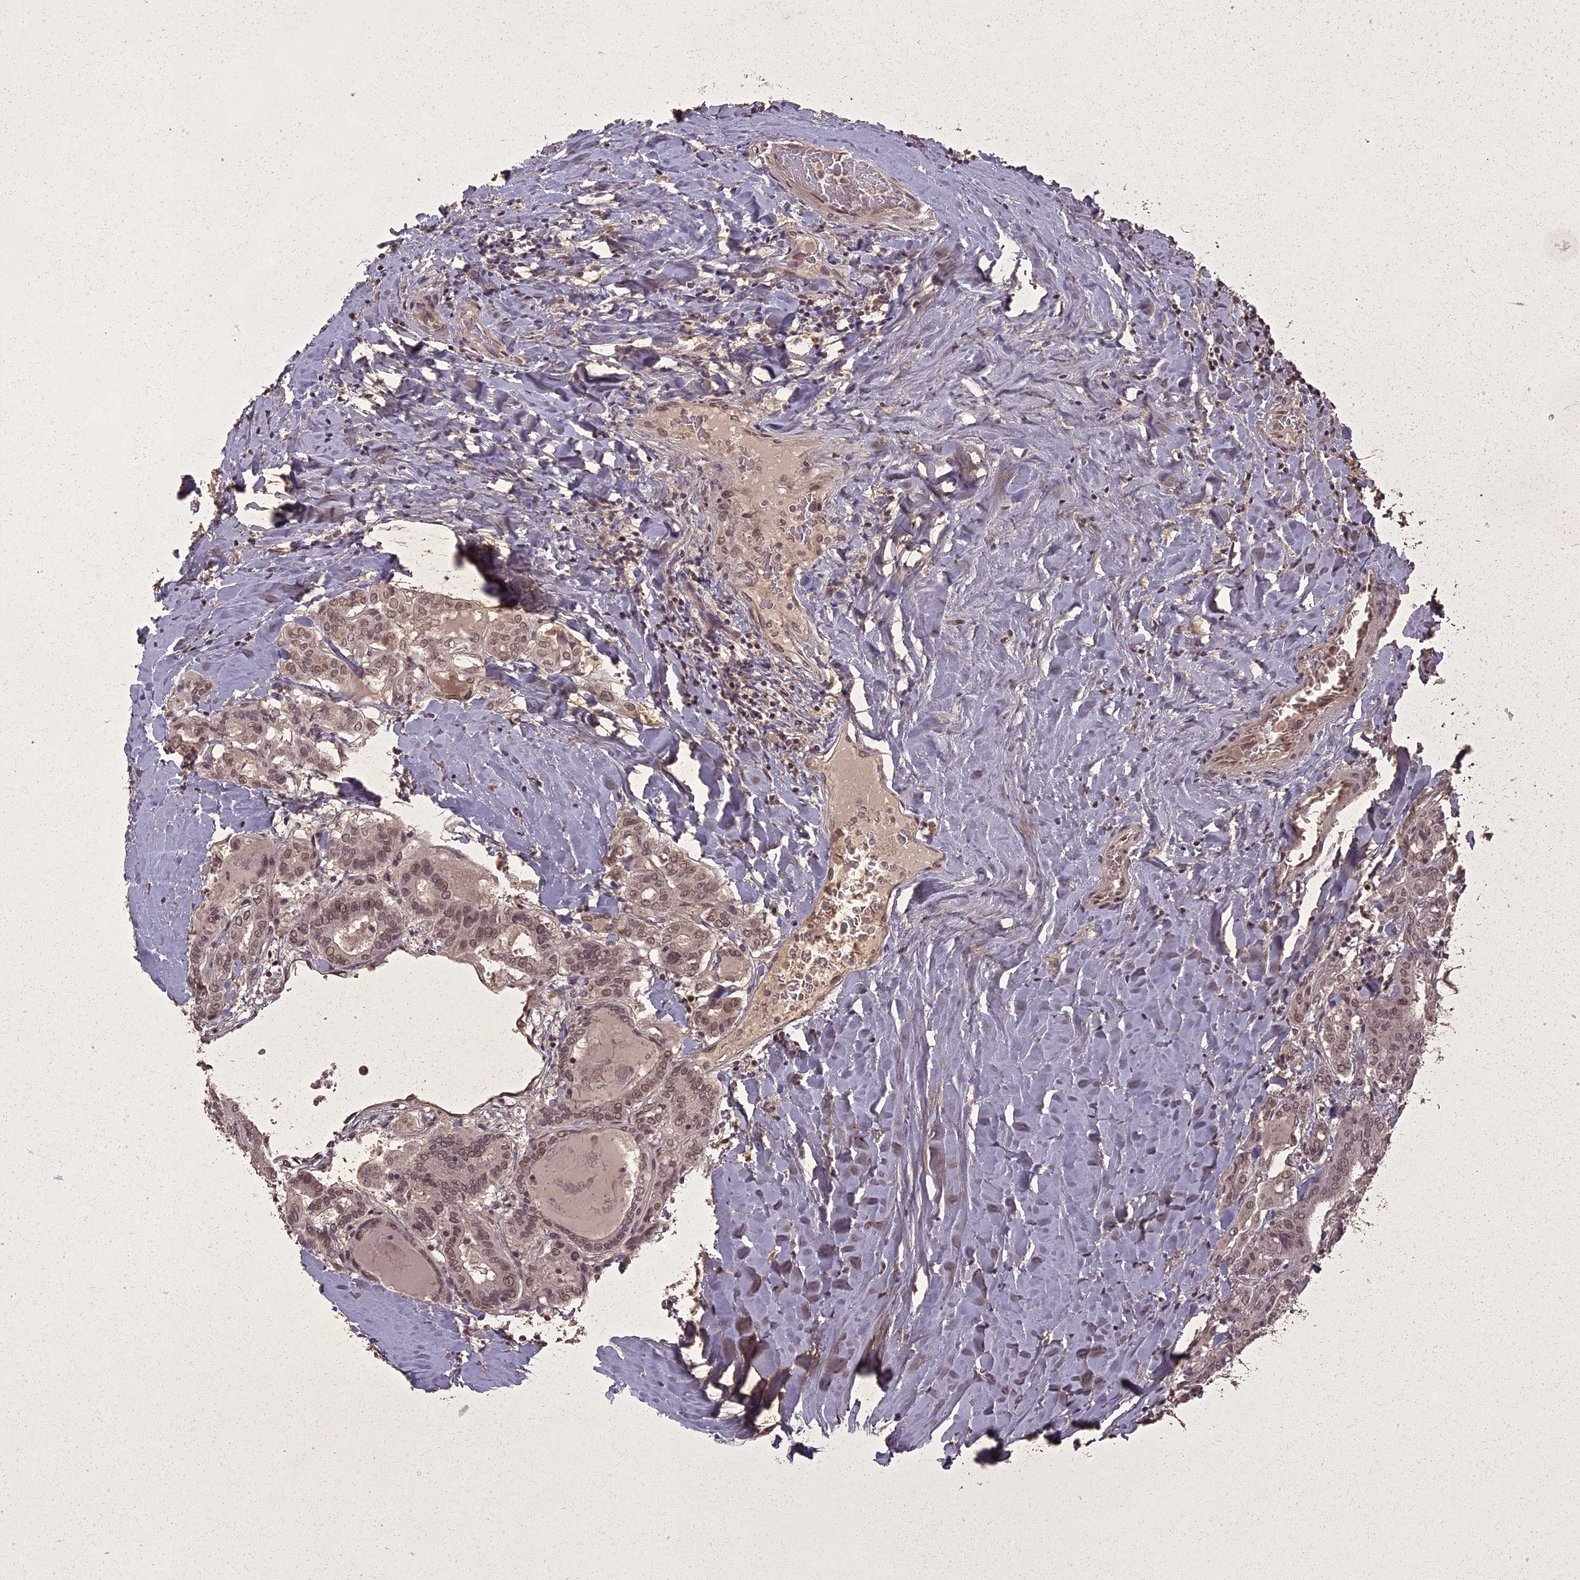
{"staining": {"intensity": "moderate", "quantity": ">75%", "location": "cytoplasmic/membranous,nuclear"}, "tissue": "thyroid cancer", "cell_type": "Tumor cells", "image_type": "cancer", "snomed": [{"axis": "morphology", "description": "Papillary adenocarcinoma, NOS"}, {"axis": "topography", "description": "Thyroid gland"}], "caption": "High-magnification brightfield microscopy of thyroid cancer (papillary adenocarcinoma) stained with DAB (3,3'-diaminobenzidine) (brown) and counterstained with hematoxylin (blue). tumor cells exhibit moderate cytoplasmic/membranous and nuclear staining is present in about>75% of cells. The staining is performed using DAB brown chromogen to label protein expression. The nuclei are counter-stained blue using hematoxylin.", "gene": "LIN37", "patient": {"sex": "female", "age": 72}}